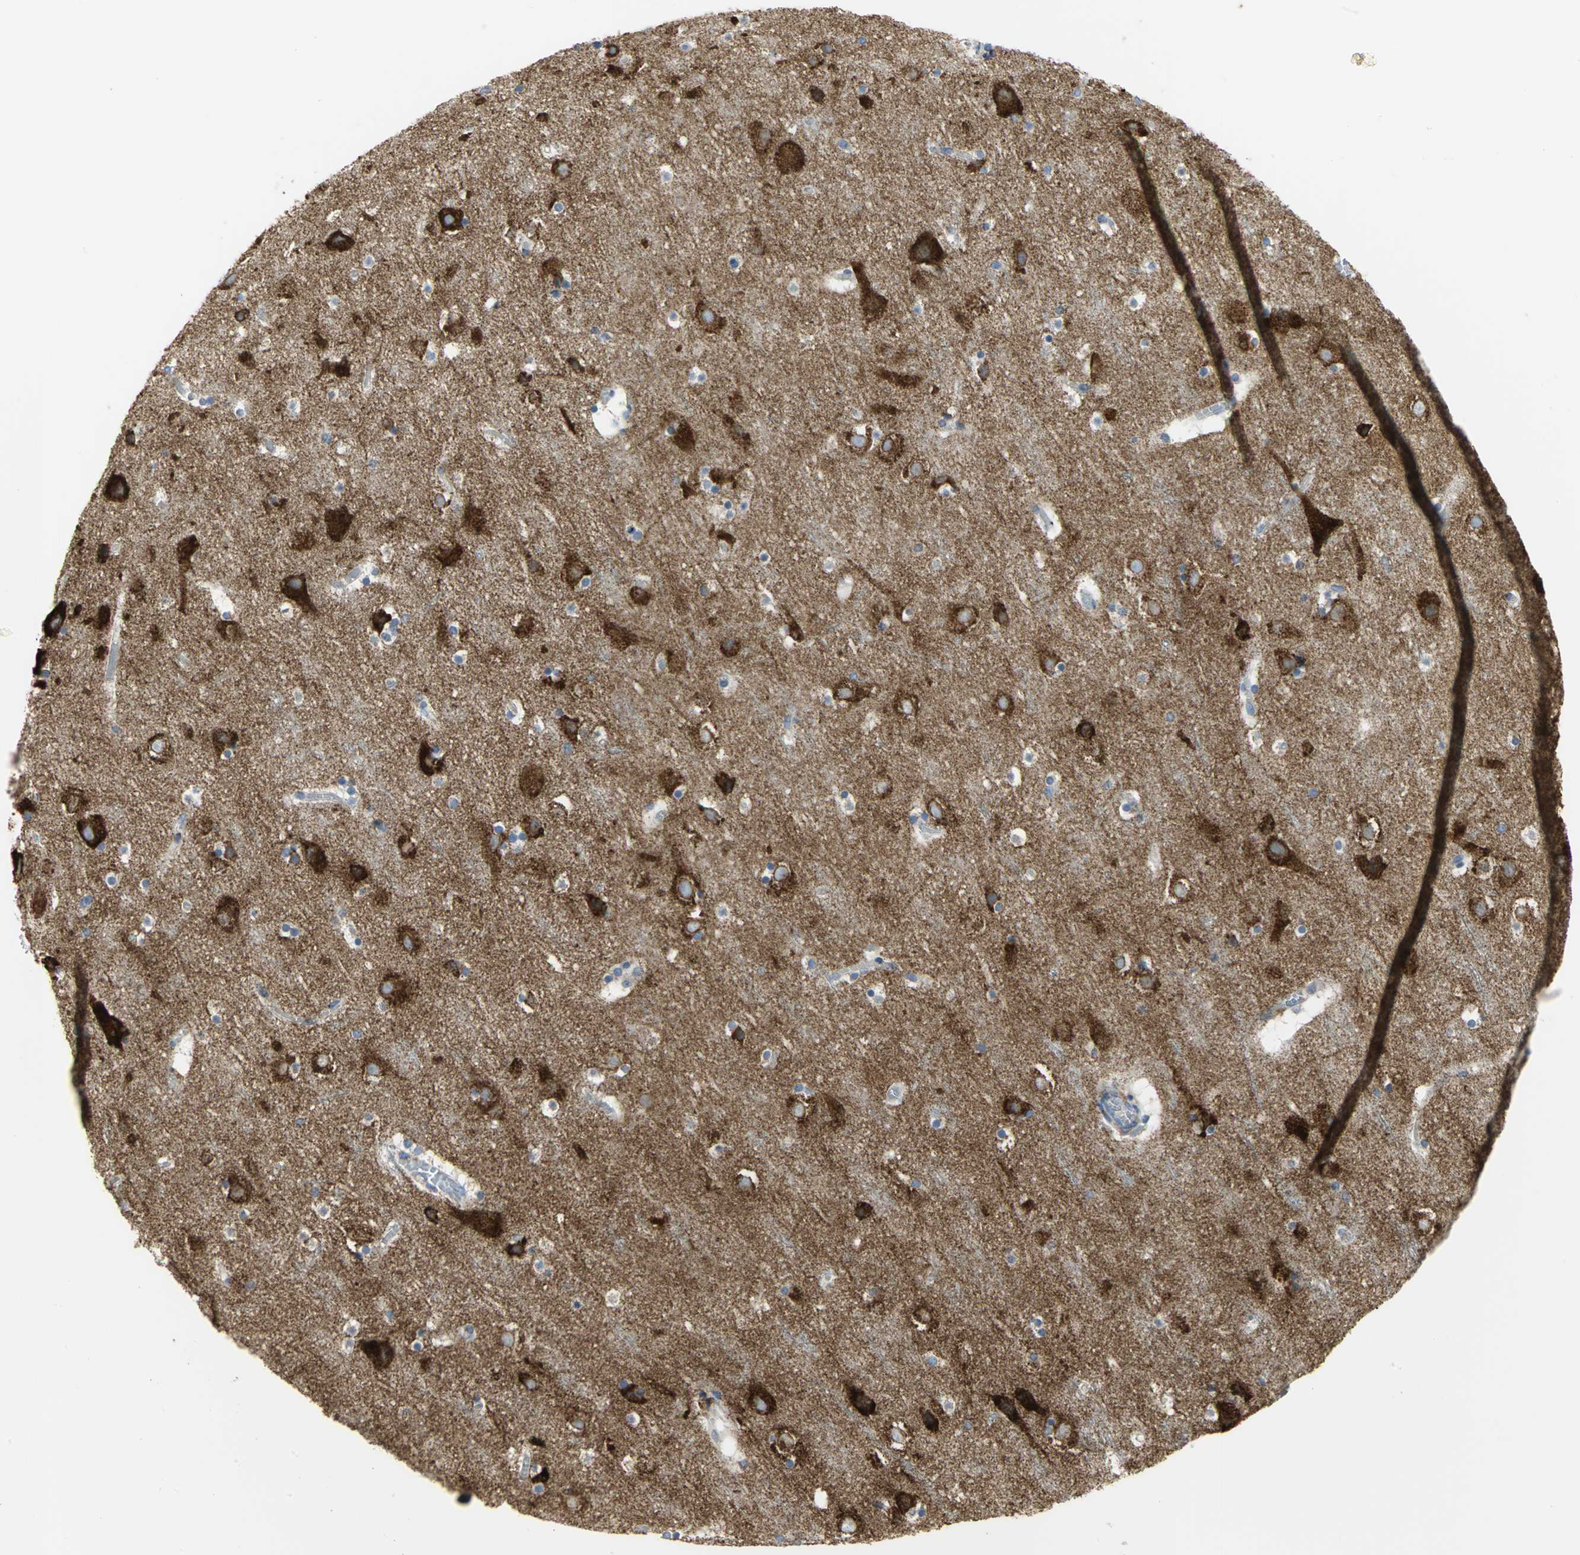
{"staining": {"intensity": "negative", "quantity": "none", "location": "none"}, "tissue": "cerebral cortex", "cell_type": "Endothelial cells", "image_type": "normal", "snomed": [{"axis": "morphology", "description": "Normal tissue, NOS"}, {"axis": "topography", "description": "Cerebral cortex"}], "caption": "The image demonstrates no significant expression in endothelial cells of cerebral cortex. Brightfield microscopy of IHC stained with DAB (3,3'-diaminobenzidine) (brown) and hematoxylin (blue), captured at high magnification.", "gene": "TULP4", "patient": {"sex": "male", "age": 45}}